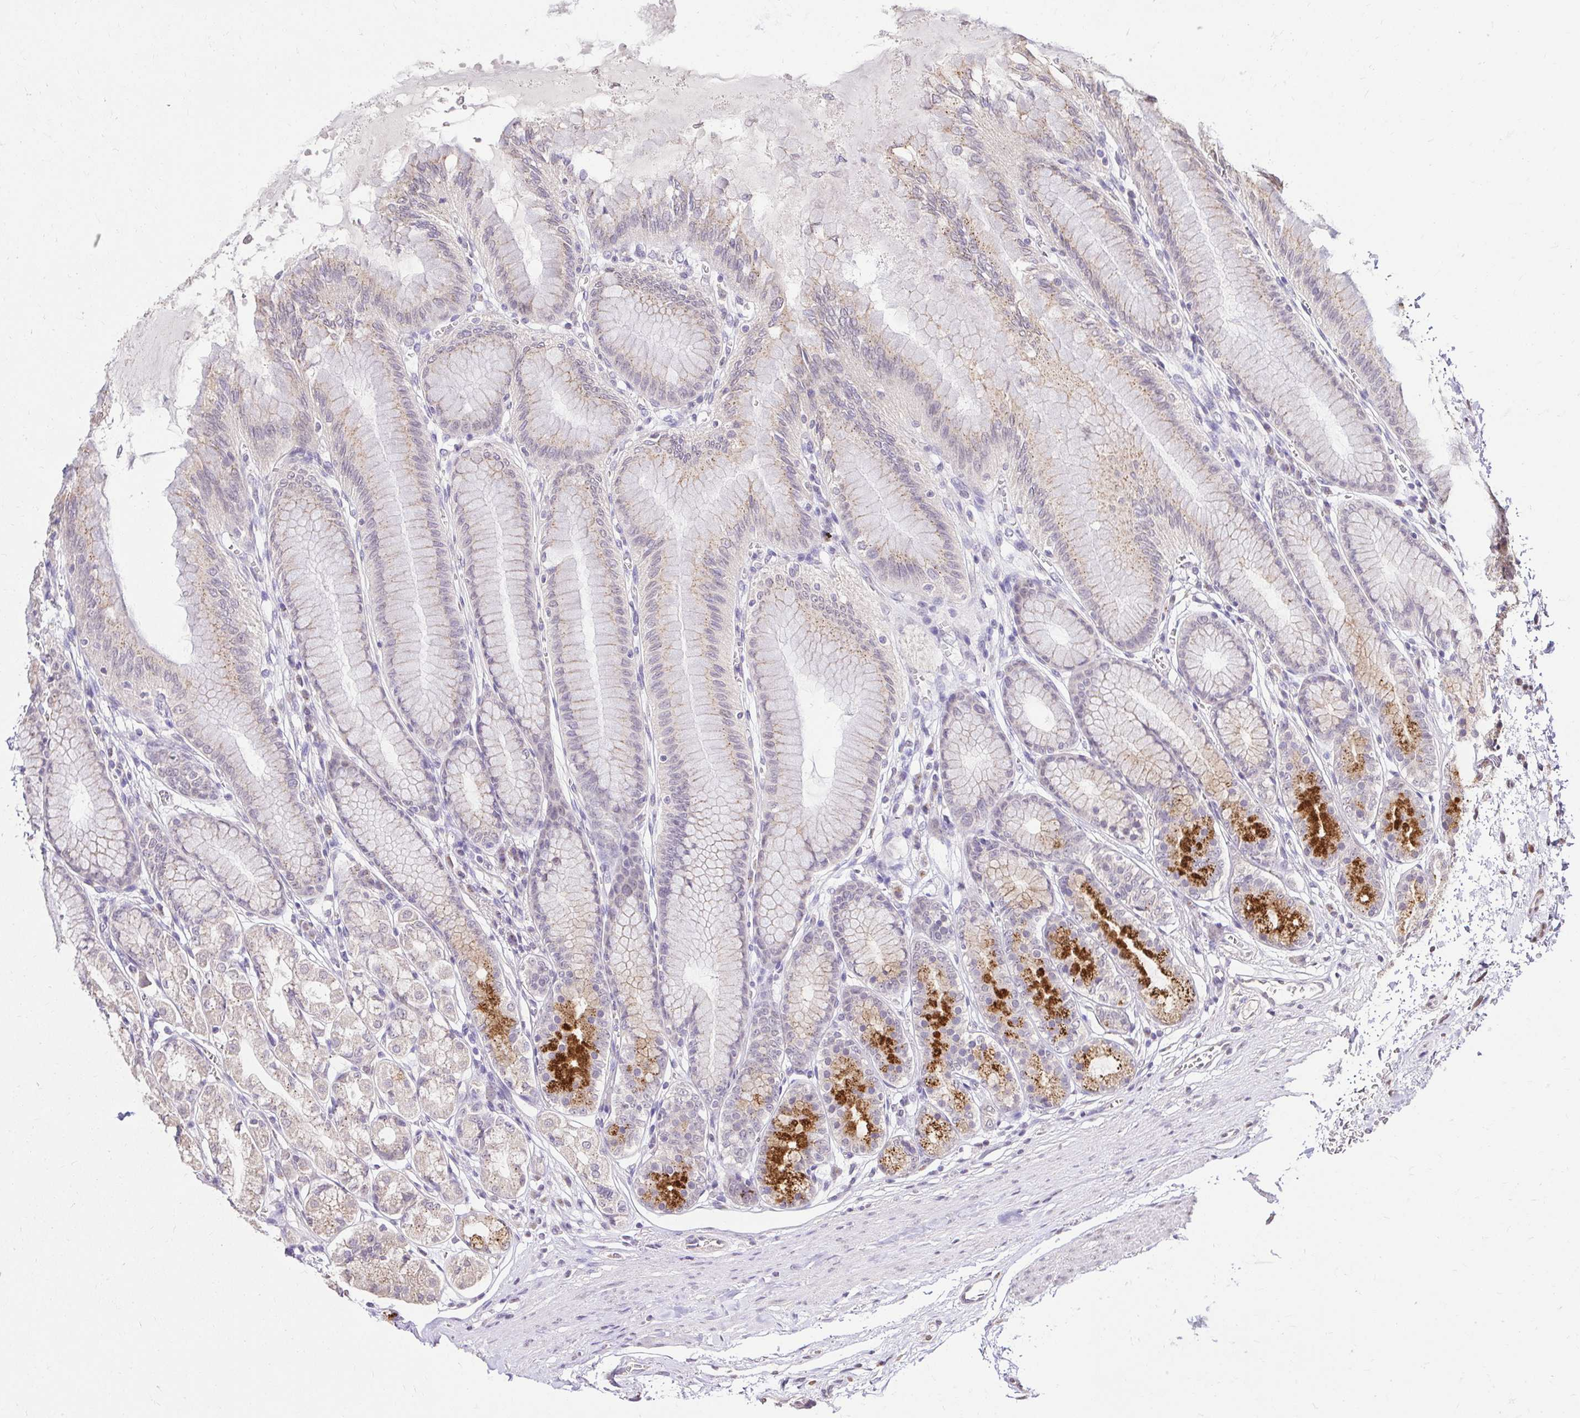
{"staining": {"intensity": "strong", "quantity": "<25%", "location": "cytoplasmic/membranous"}, "tissue": "stomach", "cell_type": "Glandular cells", "image_type": "normal", "snomed": [{"axis": "morphology", "description": "Normal tissue, NOS"}, {"axis": "topography", "description": "Stomach"}, {"axis": "topography", "description": "Stomach, lower"}], "caption": "The immunohistochemical stain labels strong cytoplasmic/membranous positivity in glandular cells of normal stomach.", "gene": "KIAA1210", "patient": {"sex": "male", "age": 76}}